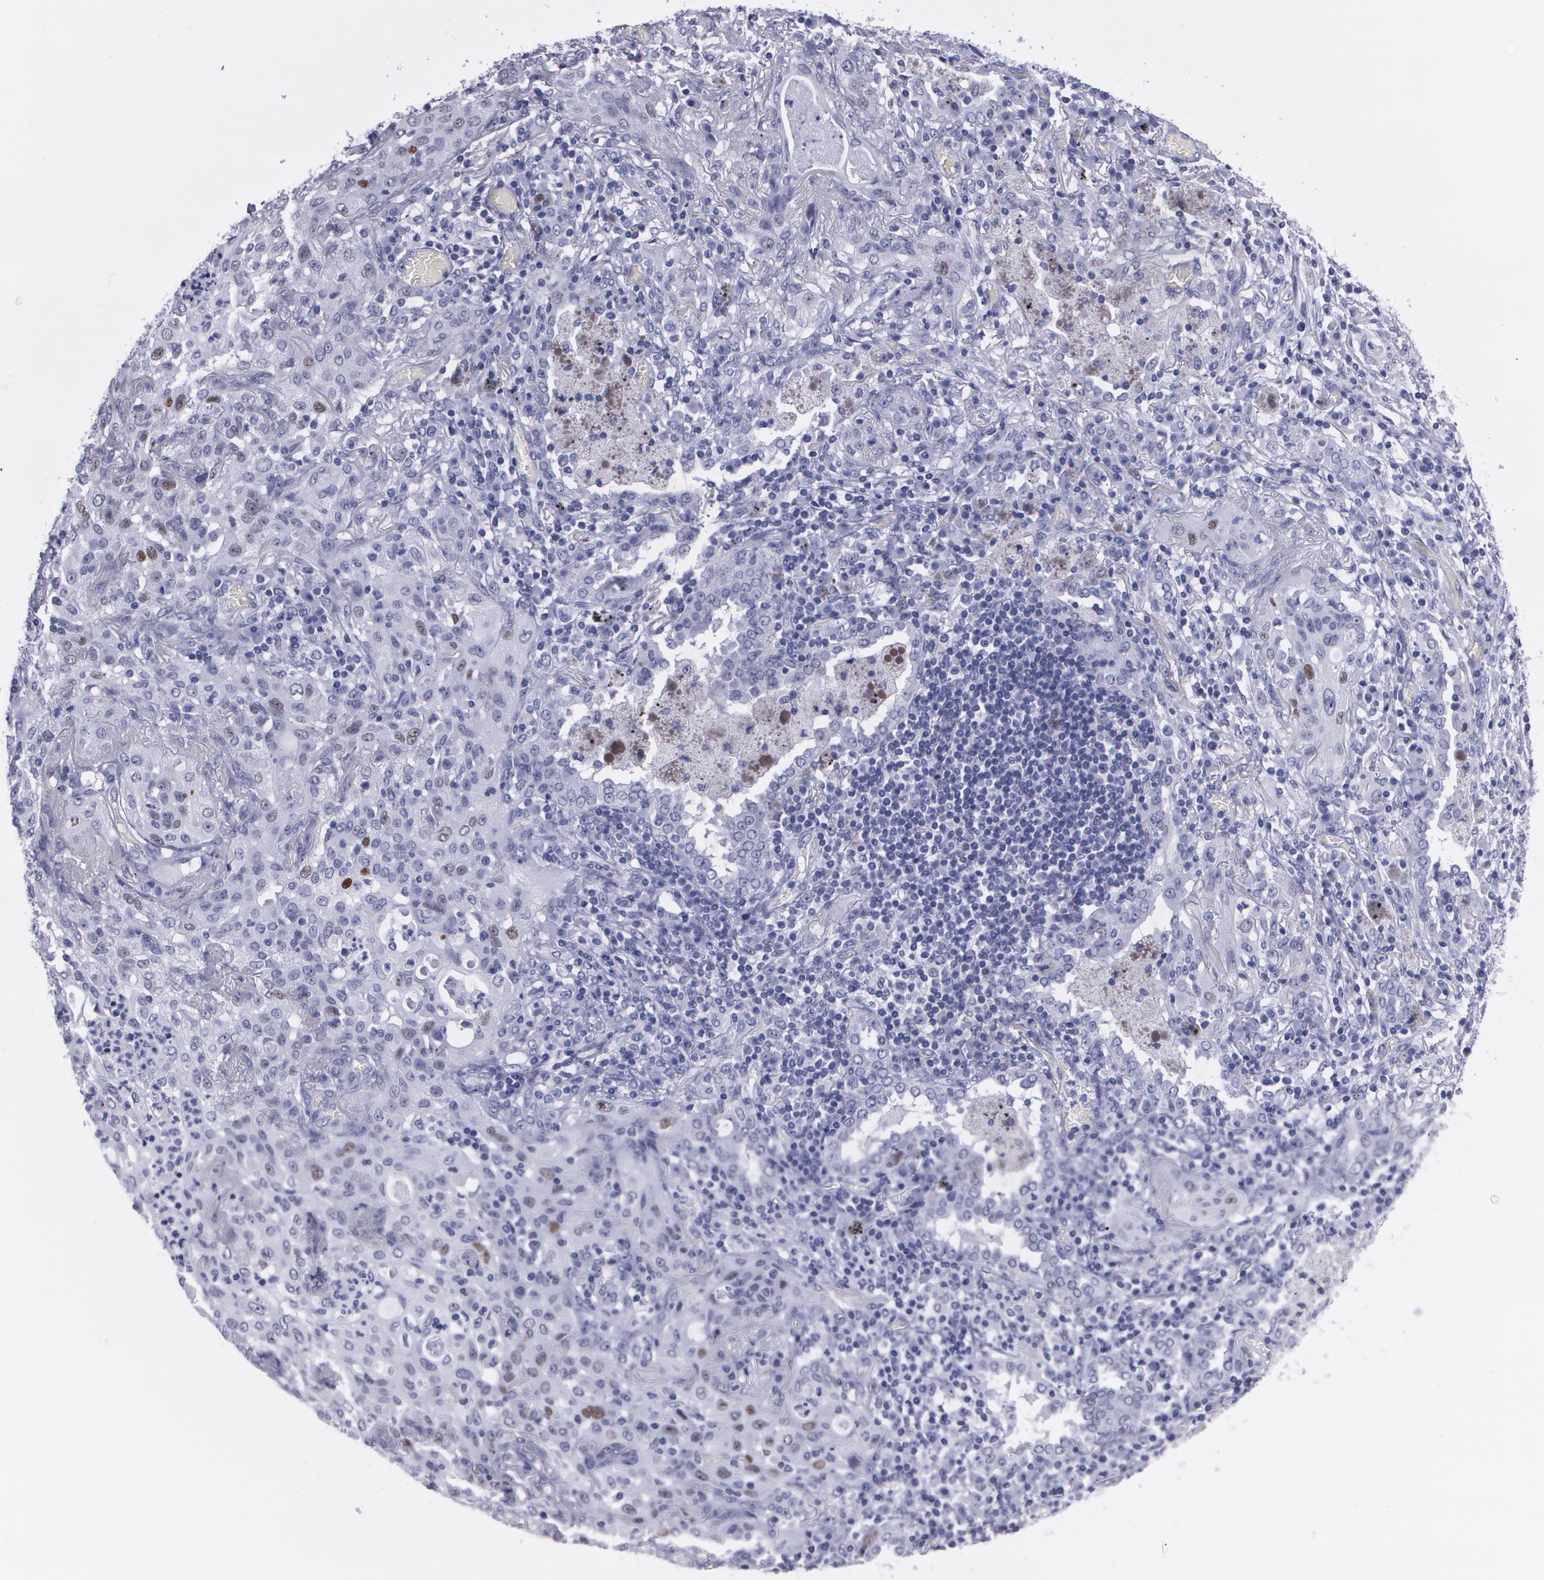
{"staining": {"intensity": "moderate", "quantity": "<25%", "location": "nuclear"}, "tissue": "lung cancer", "cell_type": "Tumor cells", "image_type": "cancer", "snomed": [{"axis": "morphology", "description": "Squamous cell carcinoma, NOS"}, {"axis": "topography", "description": "Lung"}], "caption": "Protein staining shows moderate nuclear expression in about <25% of tumor cells in lung cancer (squamous cell carcinoma).", "gene": "TP53", "patient": {"sex": "female", "age": 47}}